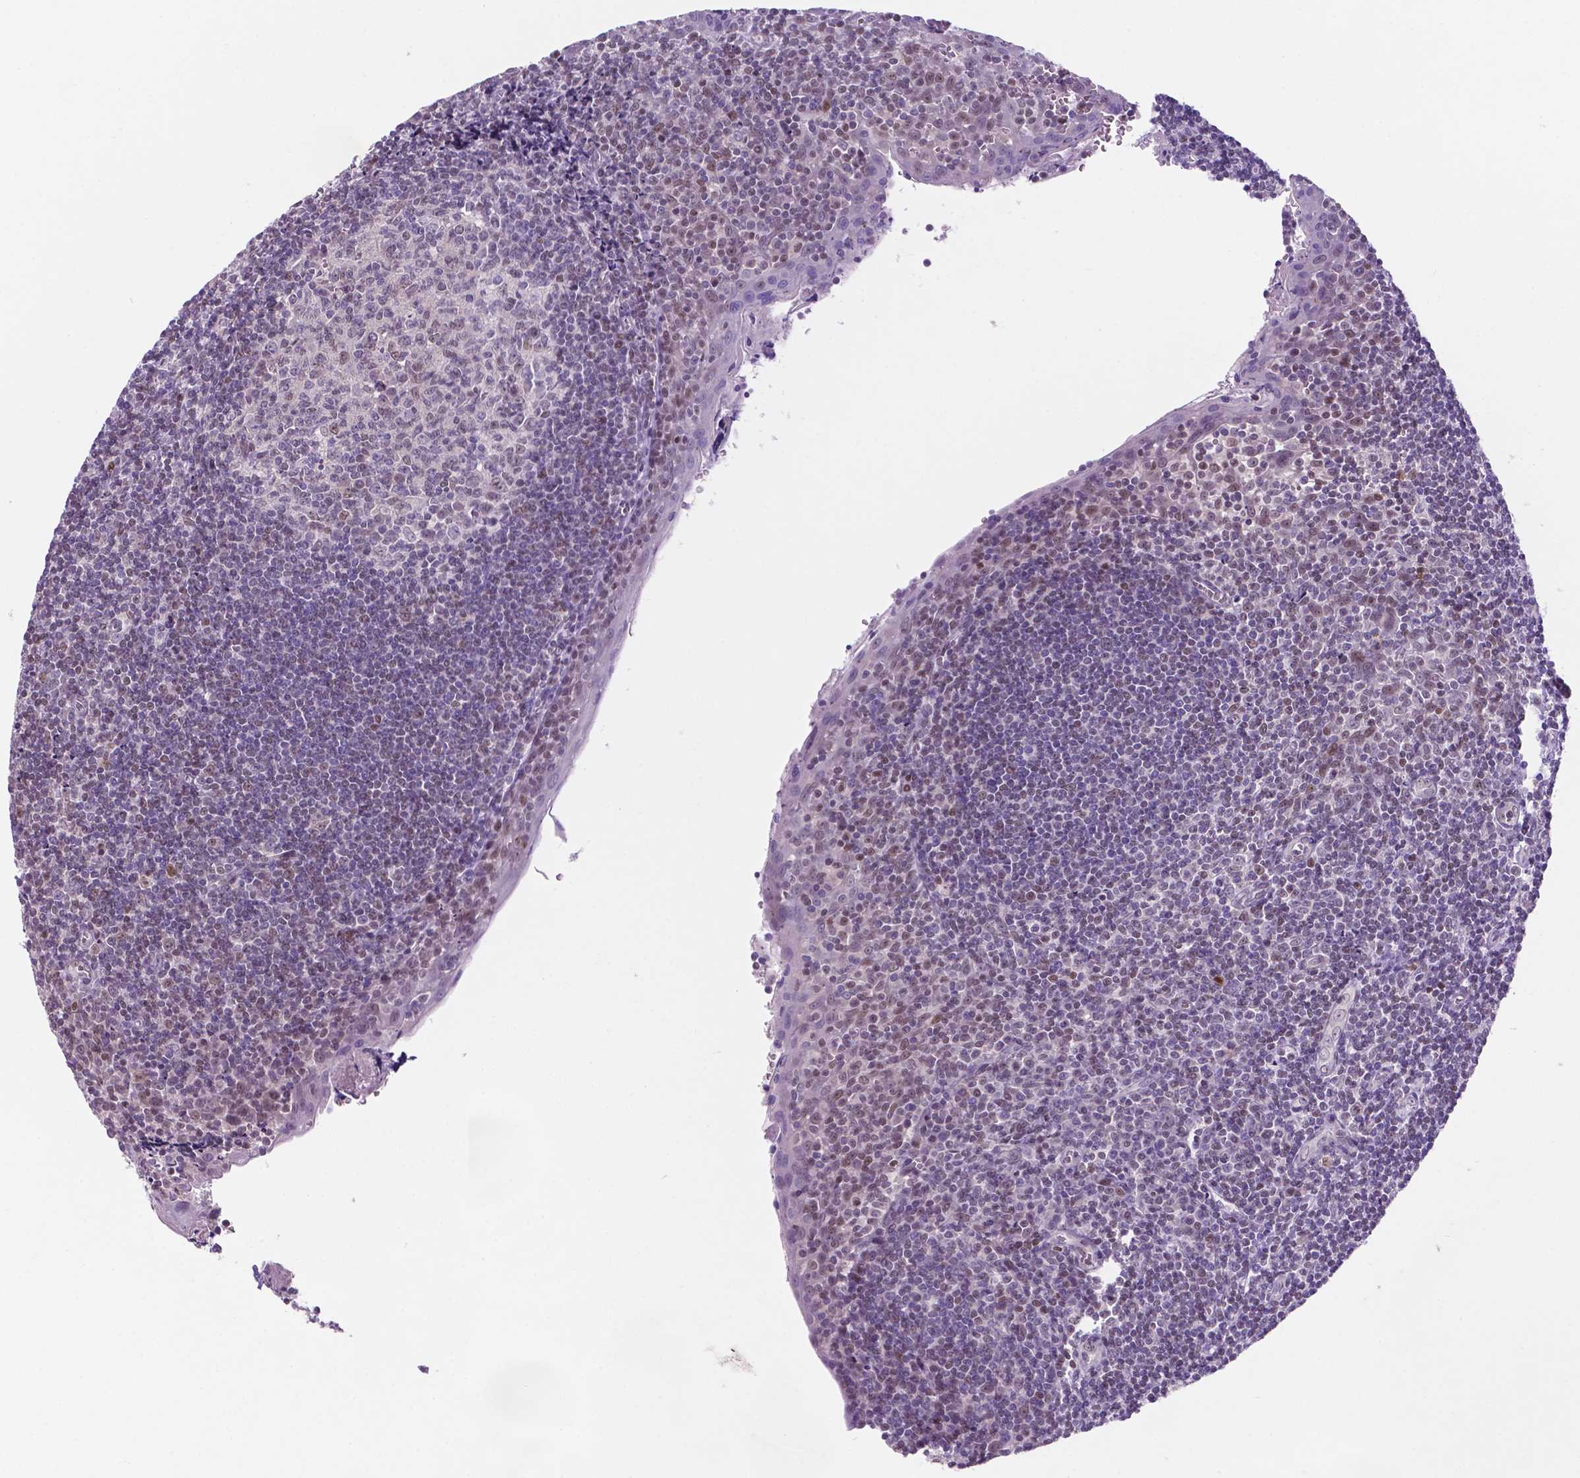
{"staining": {"intensity": "weak", "quantity": "<25%", "location": "nuclear"}, "tissue": "tonsil", "cell_type": "Germinal center cells", "image_type": "normal", "snomed": [{"axis": "morphology", "description": "Normal tissue, NOS"}, {"axis": "morphology", "description": "Inflammation, NOS"}, {"axis": "topography", "description": "Tonsil"}], "caption": "IHC of unremarkable tonsil demonstrates no staining in germinal center cells.", "gene": "FAM50B", "patient": {"sex": "female", "age": 31}}